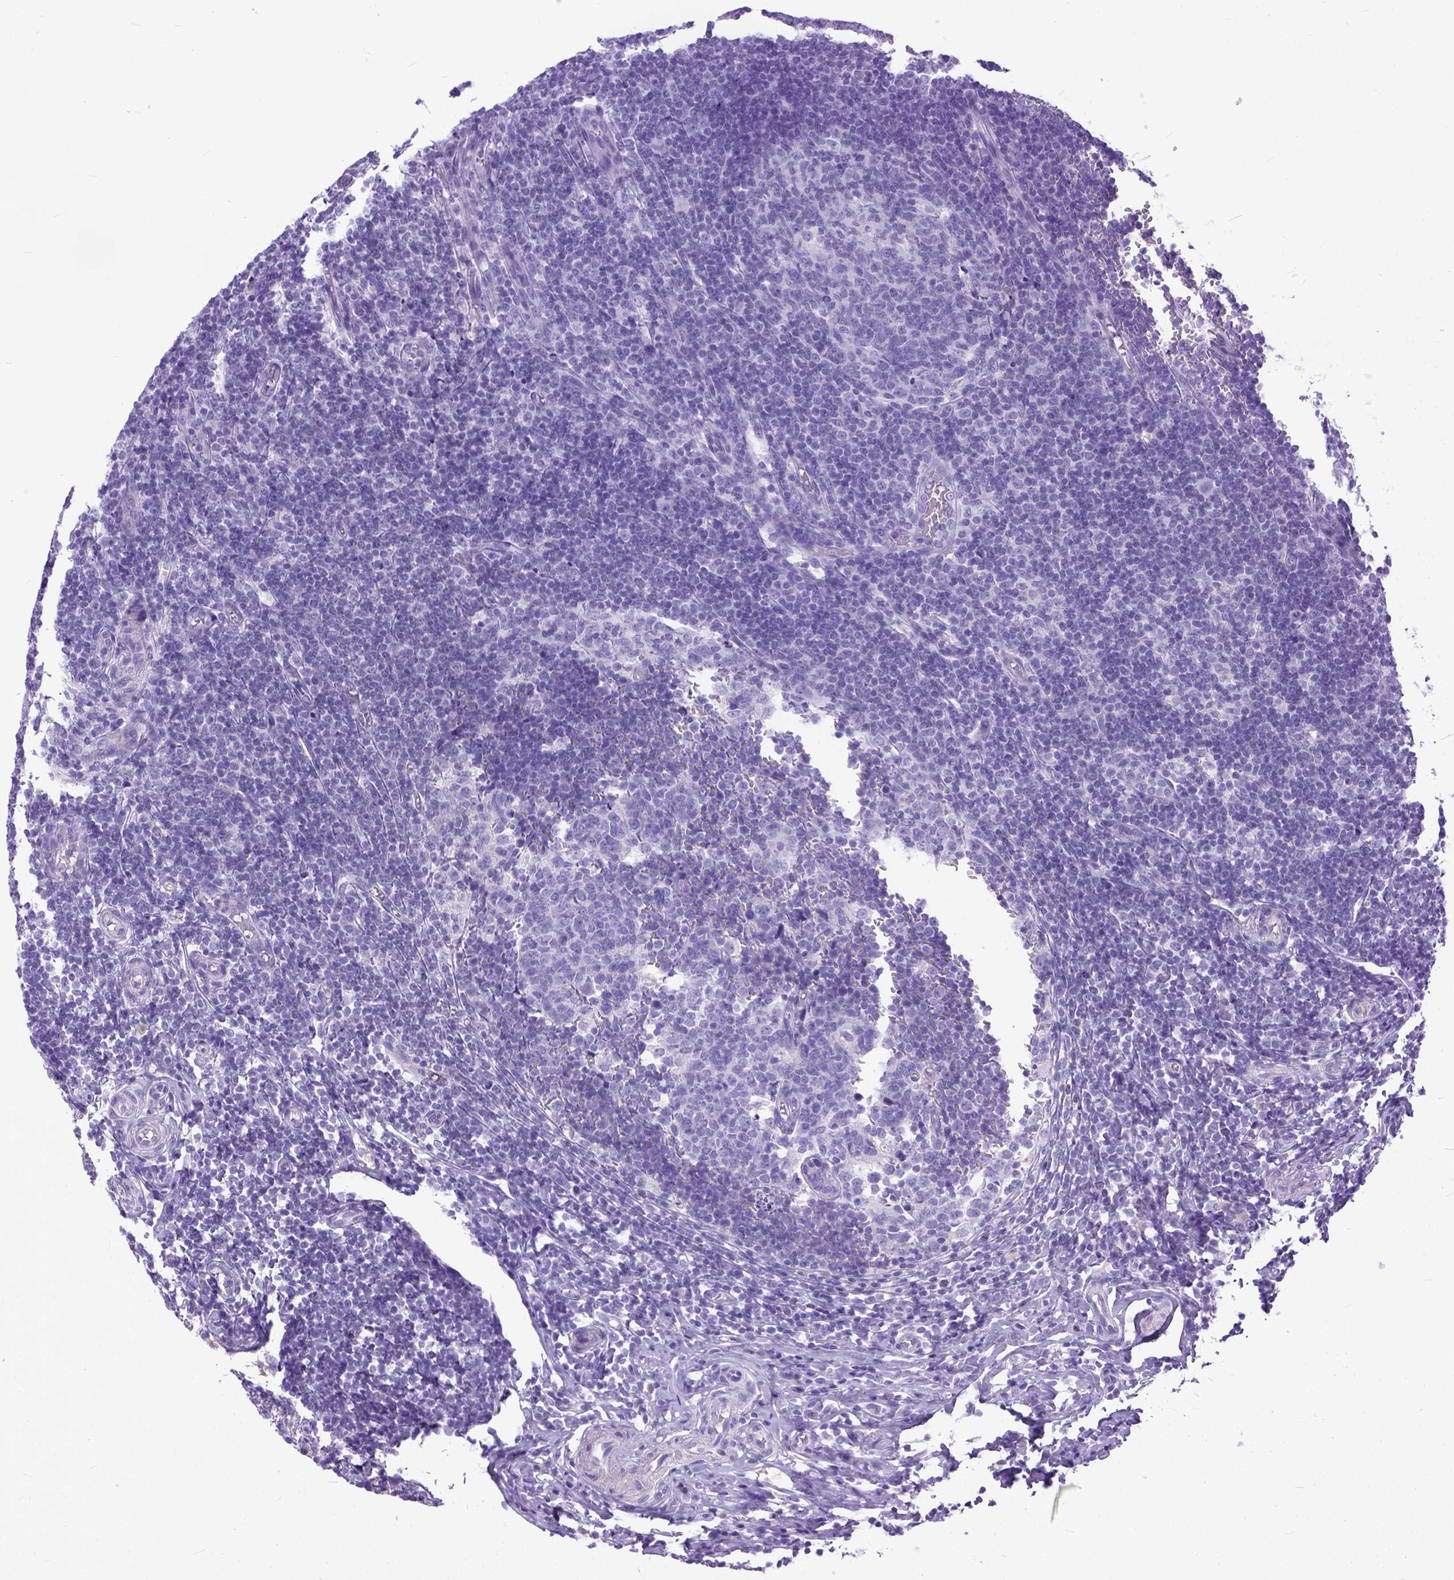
{"staining": {"intensity": "weak", "quantity": "<25%", "location": "cytoplasmic/membranous"}, "tissue": "appendix", "cell_type": "Glandular cells", "image_type": "normal", "snomed": [{"axis": "morphology", "description": "Normal tissue, NOS"}, {"axis": "topography", "description": "Appendix"}], "caption": "Glandular cells are negative for brown protein staining in normal appendix. The staining is performed using DAB brown chromogen with nuclei counter-stained in using hematoxylin.", "gene": "PLK5", "patient": {"sex": "male", "age": 18}}